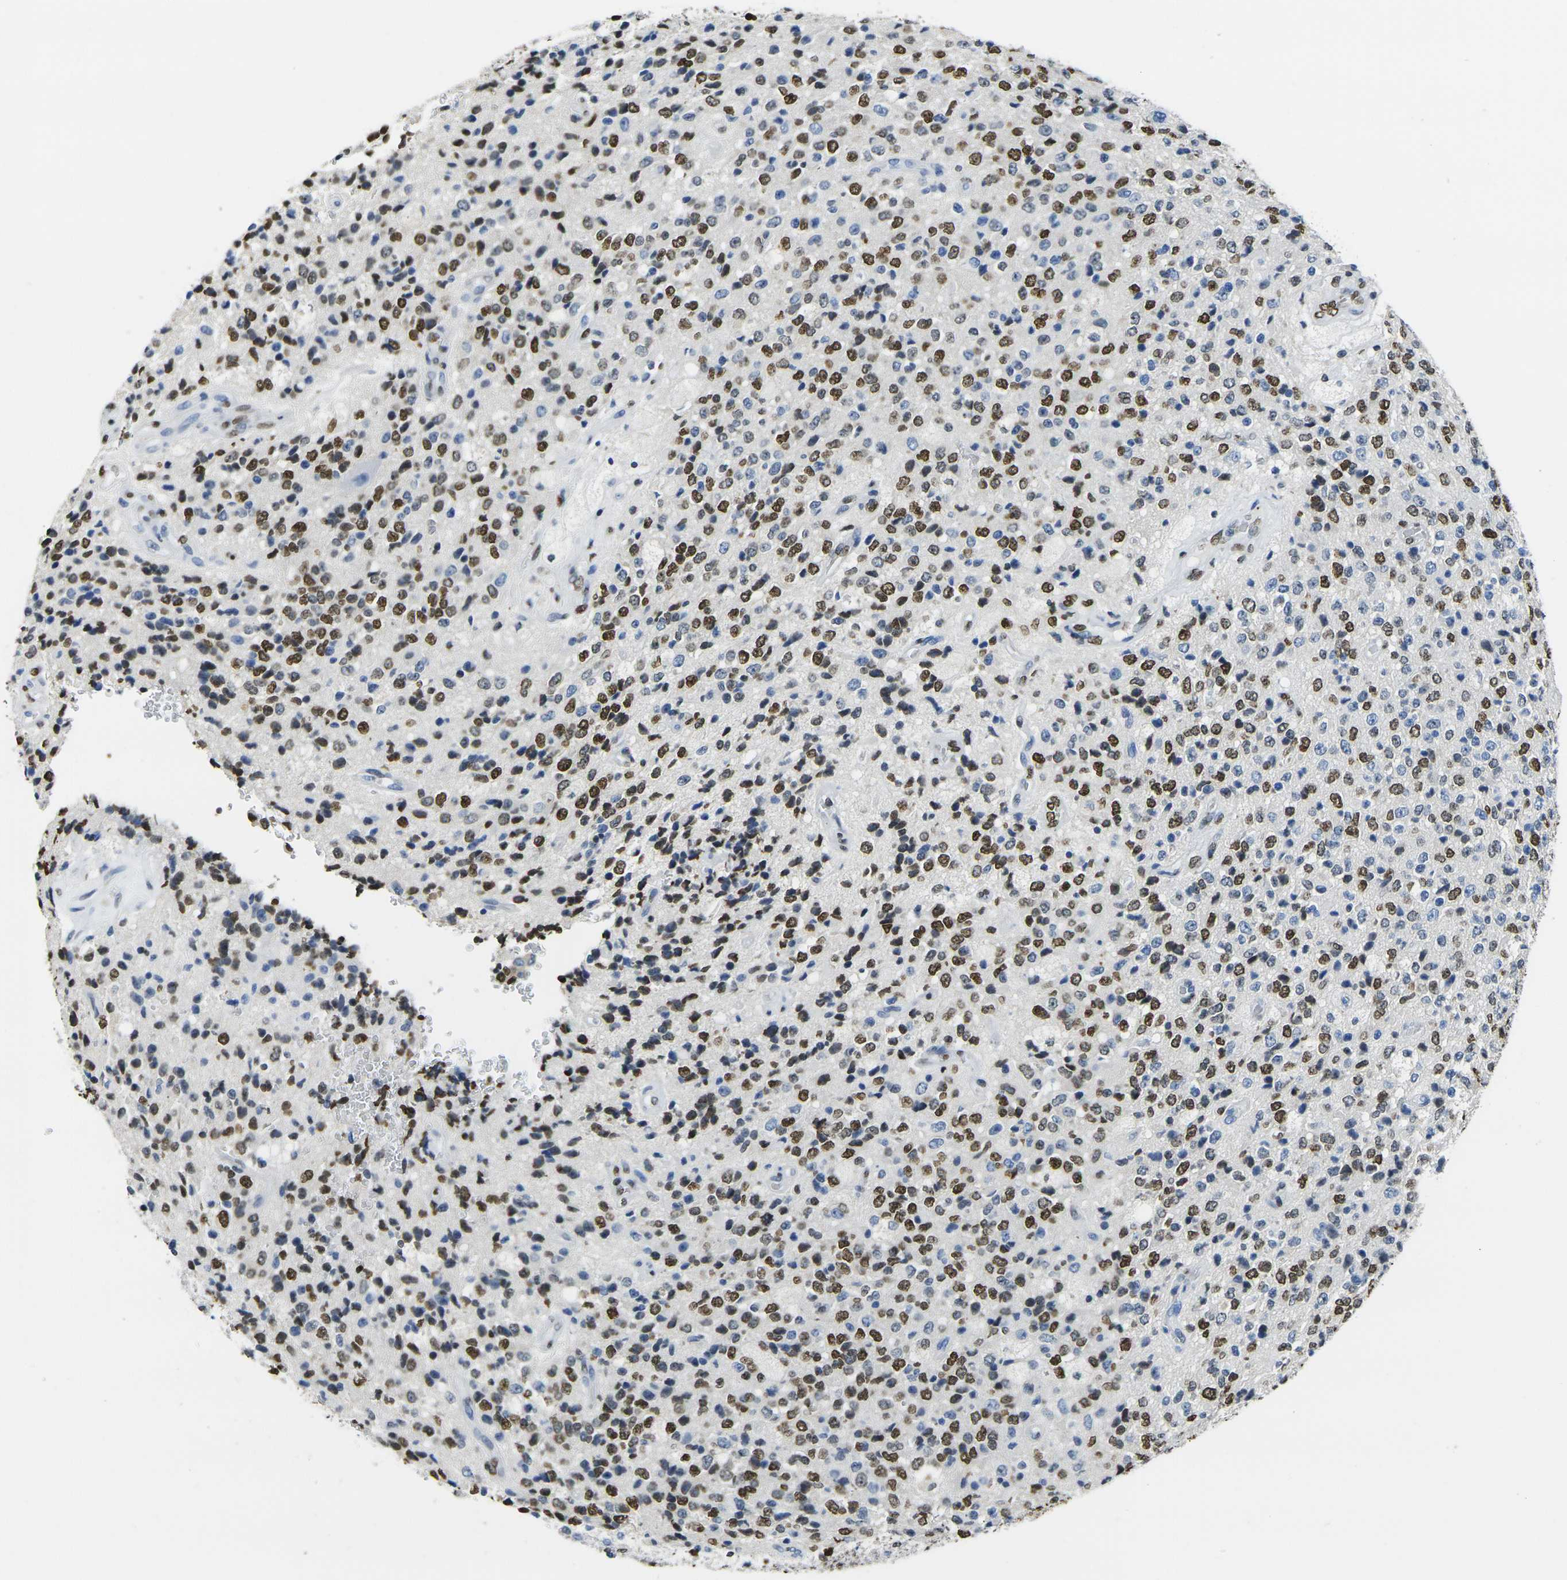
{"staining": {"intensity": "strong", "quantity": "25%-75%", "location": "nuclear"}, "tissue": "glioma", "cell_type": "Tumor cells", "image_type": "cancer", "snomed": [{"axis": "morphology", "description": "Glioma, malignant, High grade"}, {"axis": "topography", "description": "pancreas cauda"}], "caption": "Immunohistochemistry (IHC) (DAB (3,3'-diaminobenzidine)) staining of human glioma shows strong nuclear protein positivity in about 25%-75% of tumor cells.", "gene": "DRAXIN", "patient": {"sex": "male", "age": 60}}